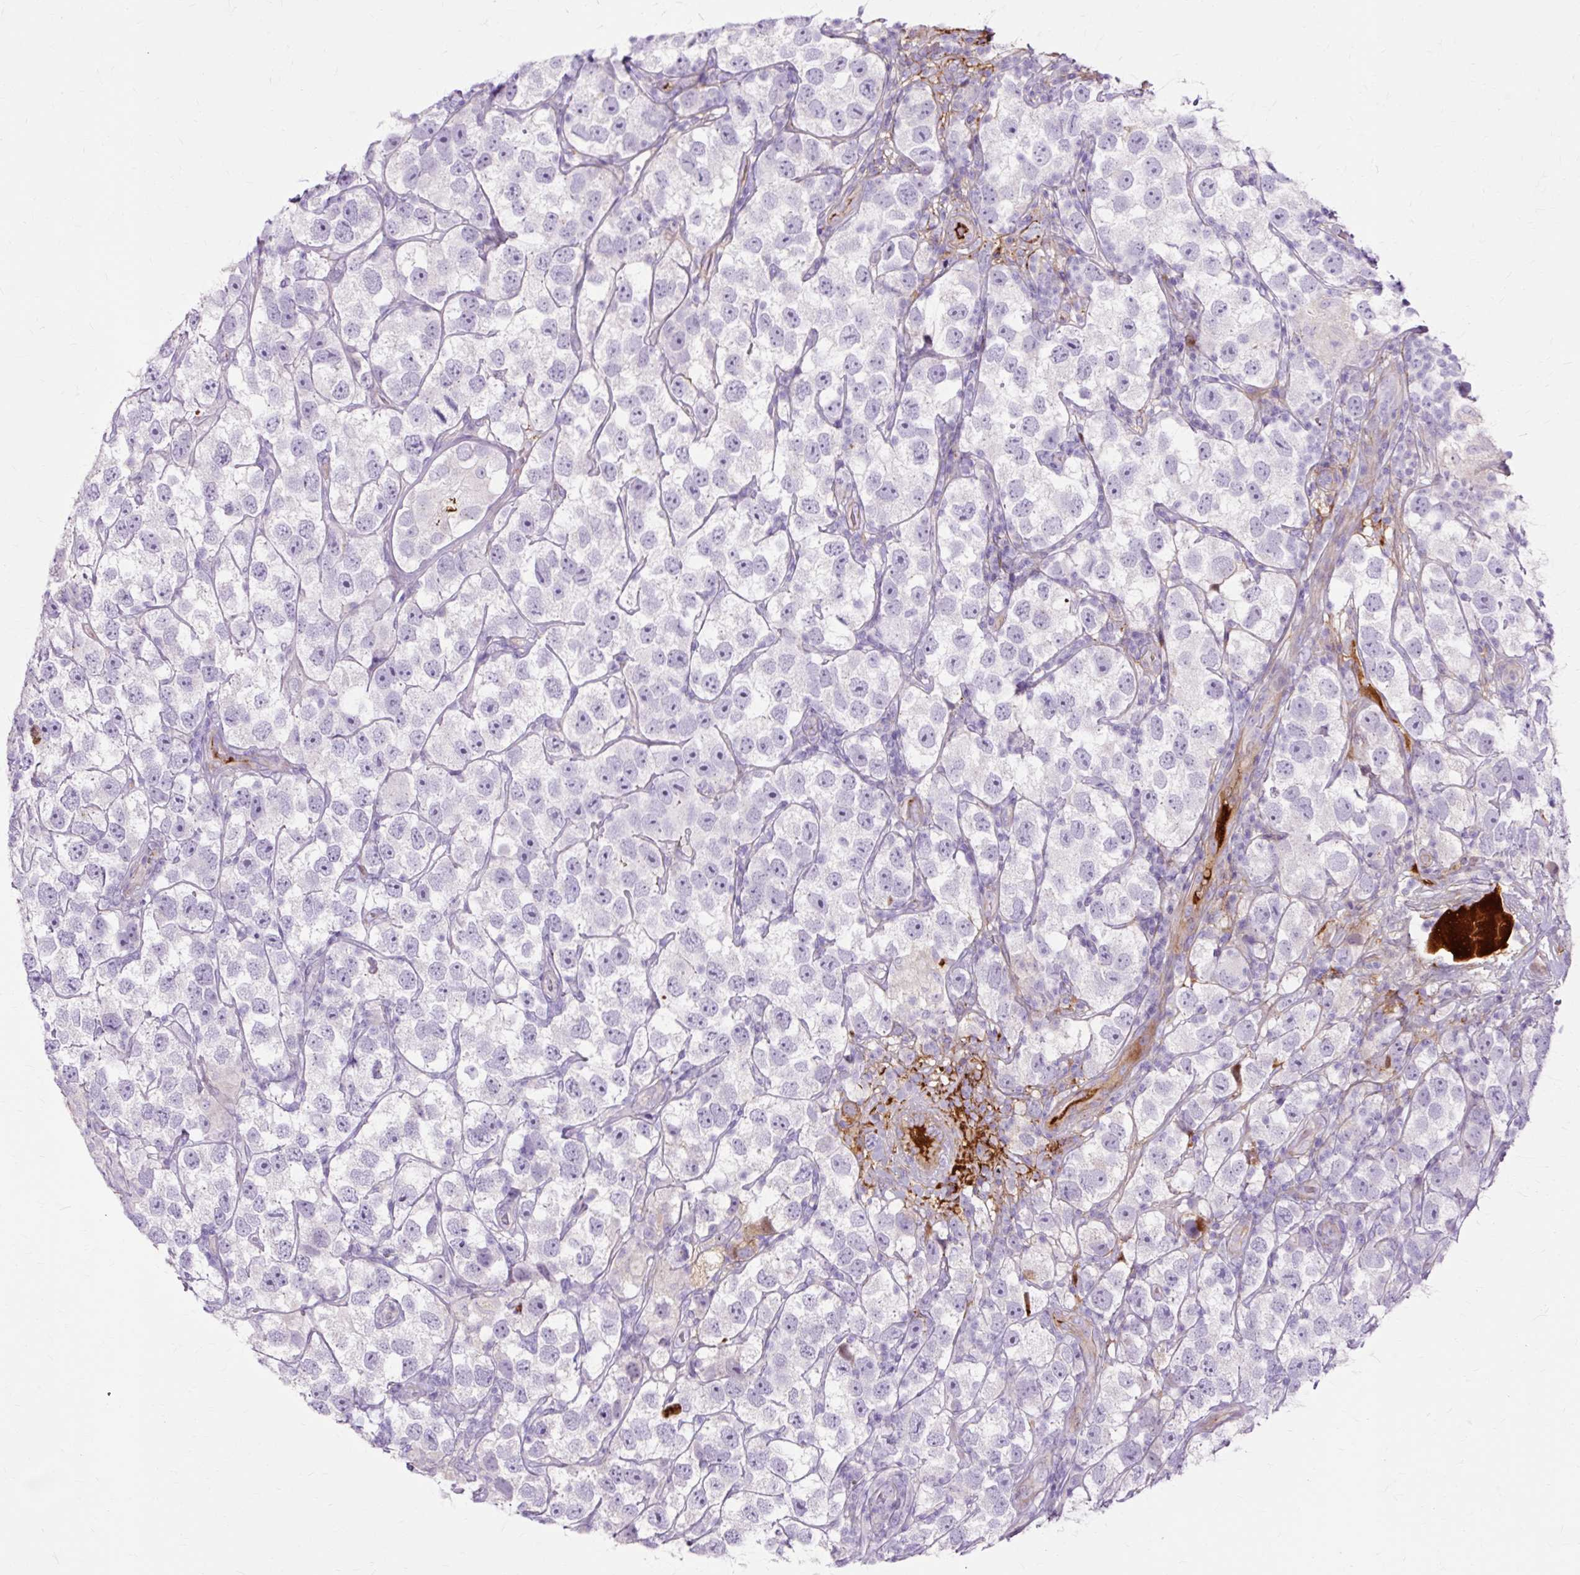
{"staining": {"intensity": "negative", "quantity": "none", "location": "none"}, "tissue": "testis cancer", "cell_type": "Tumor cells", "image_type": "cancer", "snomed": [{"axis": "morphology", "description": "Seminoma, NOS"}, {"axis": "topography", "description": "Testis"}], "caption": "Tumor cells show no significant positivity in seminoma (testis).", "gene": "DCTN4", "patient": {"sex": "male", "age": 26}}